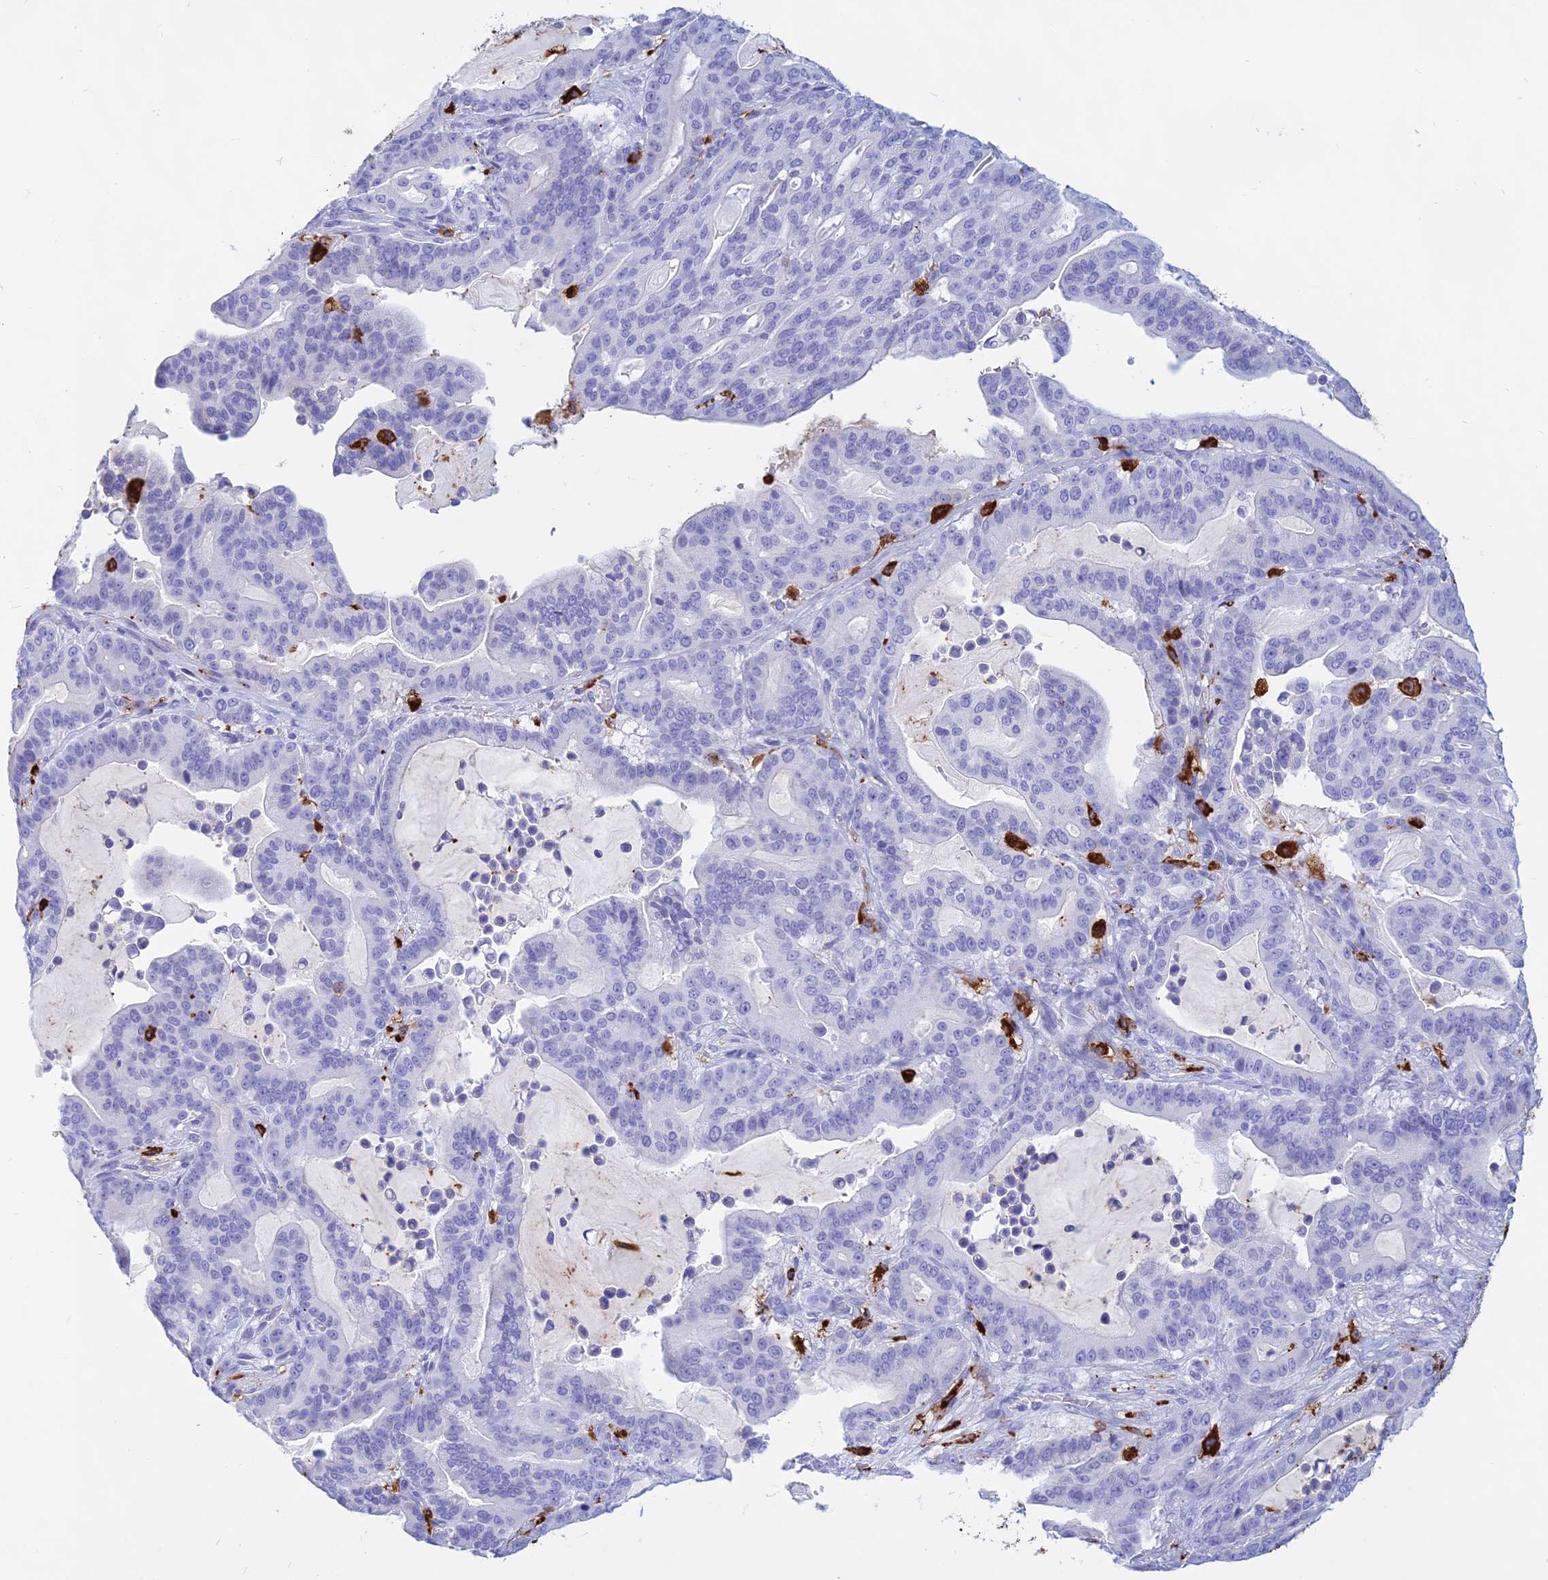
{"staining": {"intensity": "negative", "quantity": "none", "location": "none"}, "tissue": "pancreatic cancer", "cell_type": "Tumor cells", "image_type": "cancer", "snomed": [{"axis": "morphology", "description": "Adenocarcinoma, NOS"}, {"axis": "topography", "description": "Pancreas"}], "caption": "Micrograph shows no significant protein expression in tumor cells of pancreatic cancer (adenocarcinoma). (Stains: DAB IHC with hematoxylin counter stain, Microscopy: brightfield microscopy at high magnification).", "gene": "HLA-DRB1", "patient": {"sex": "male", "age": 63}}